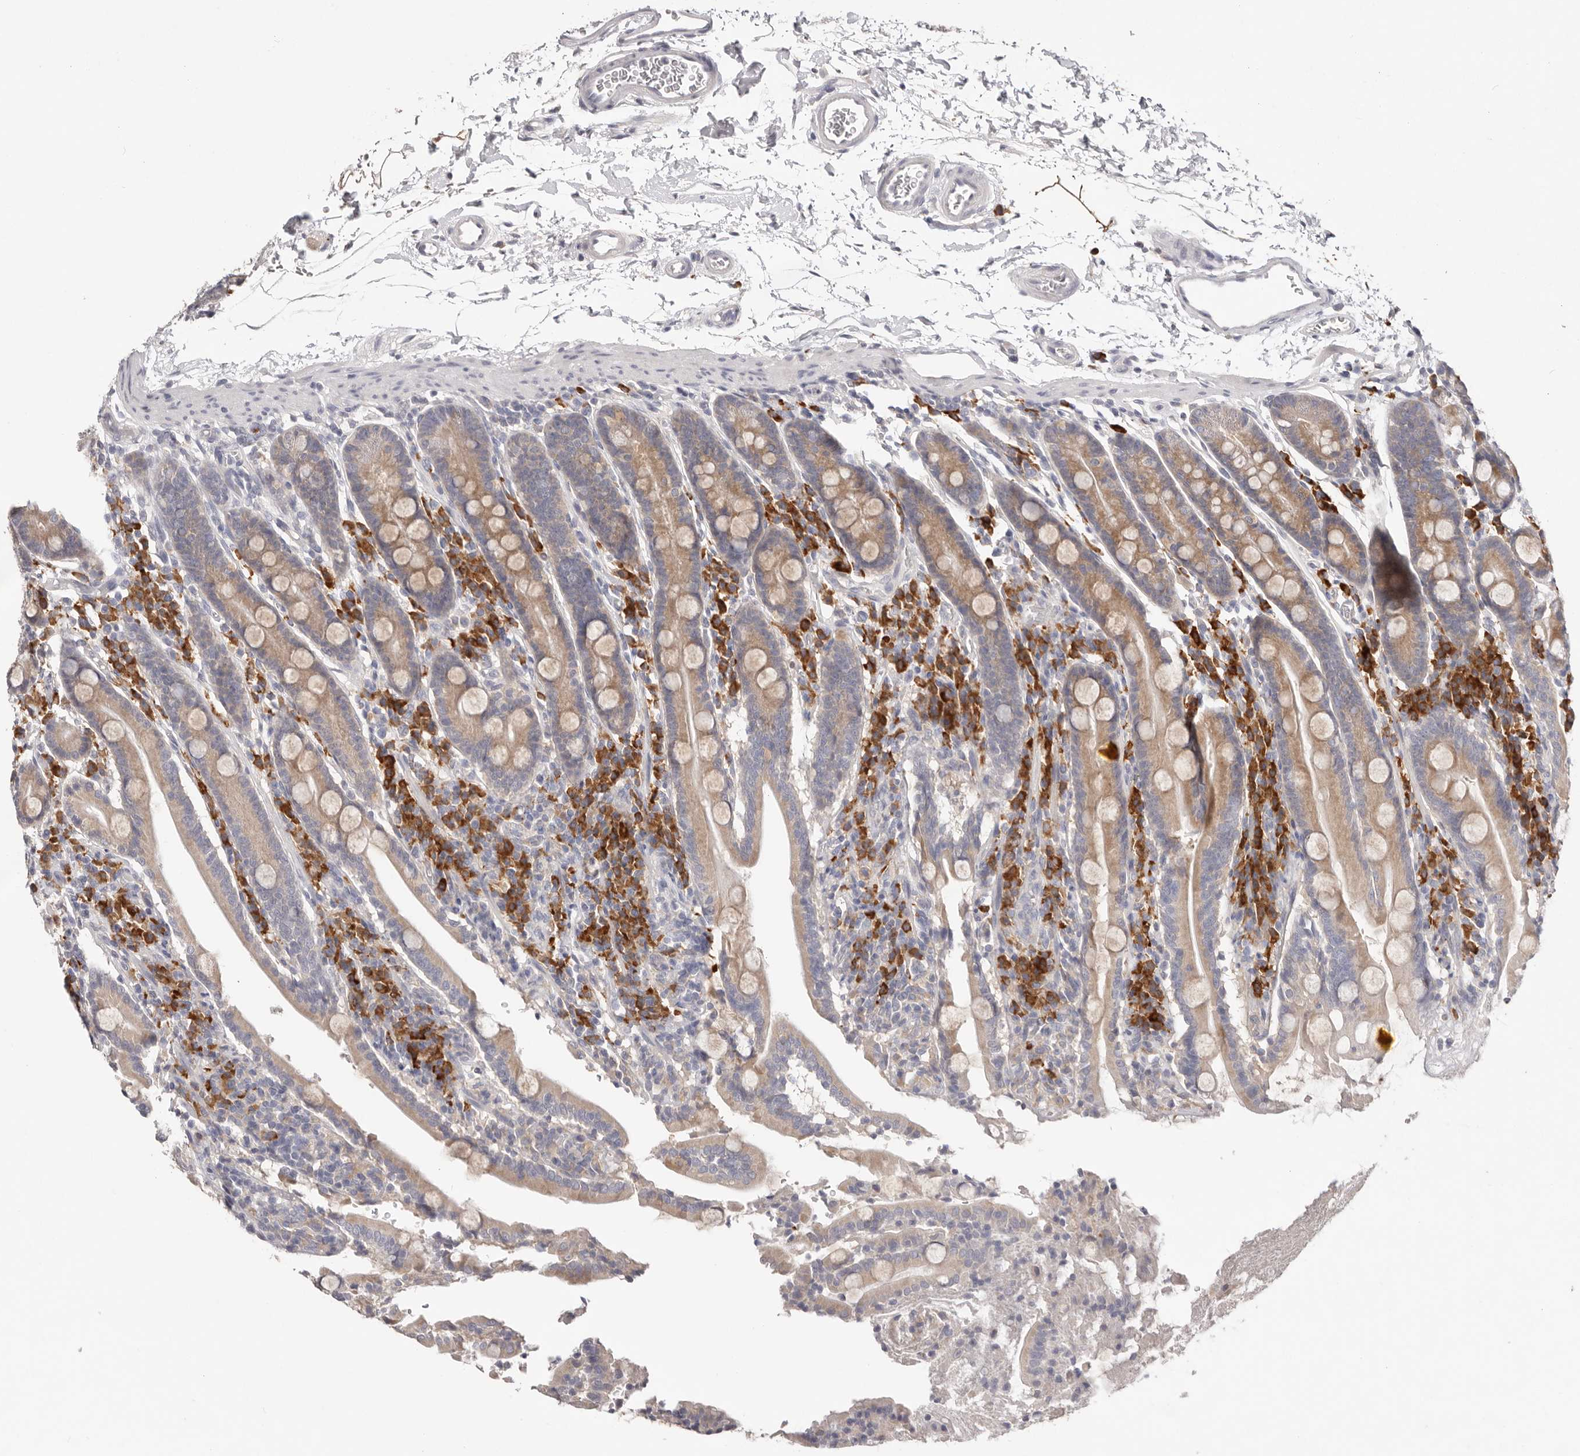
{"staining": {"intensity": "moderate", "quantity": ">75%", "location": "cytoplasmic/membranous"}, "tissue": "duodenum", "cell_type": "Glandular cells", "image_type": "normal", "snomed": [{"axis": "morphology", "description": "Normal tissue, NOS"}, {"axis": "topography", "description": "Duodenum"}], "caption": "The micrograph demonstrates staining of normal duodenum, revealing moderate cytoplasmic/membranous protein positivity (brown color) within glandular cells.", "gene": "WDR77", "patient": {"sex": "male", "age": 35}}